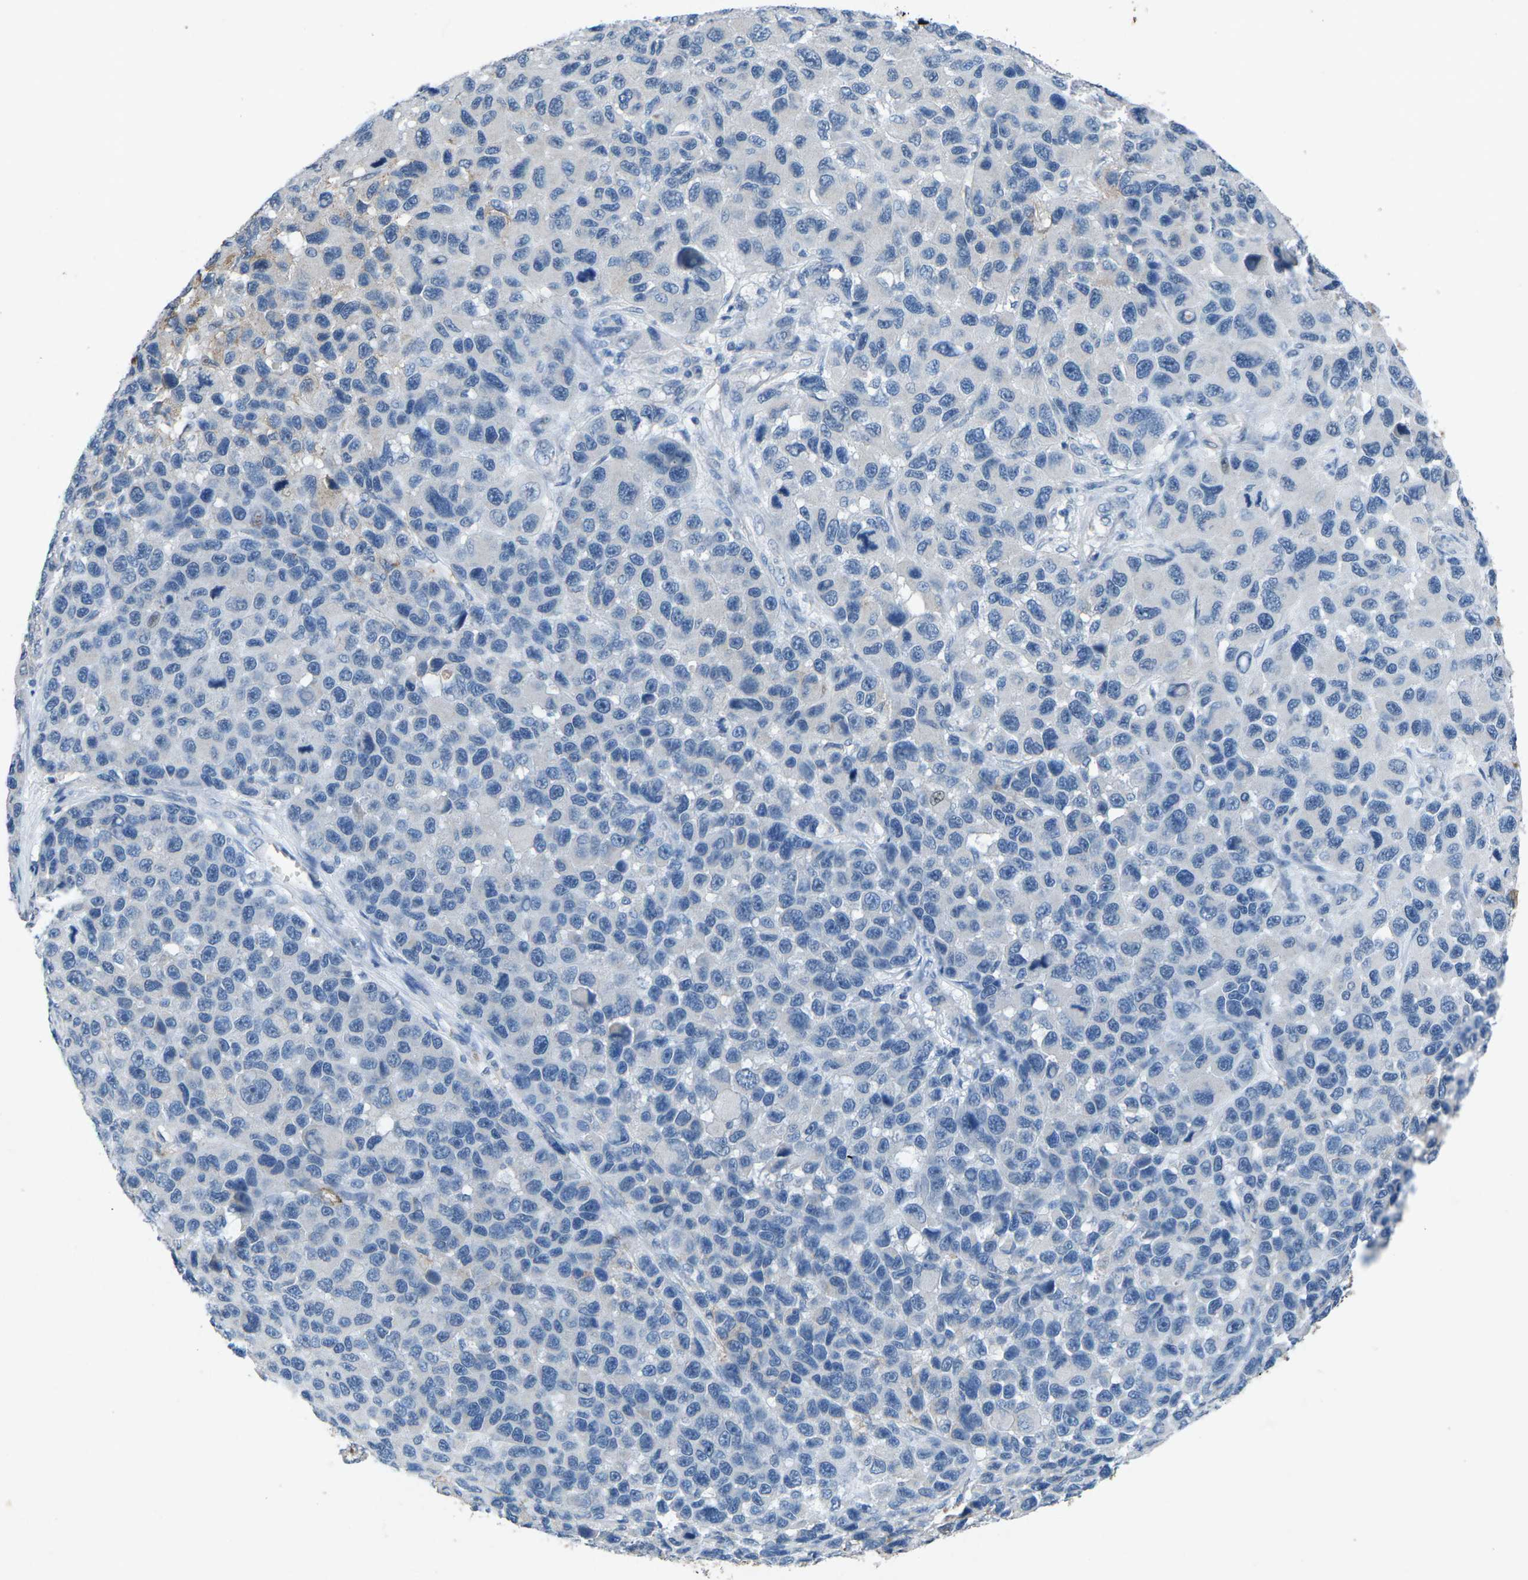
{"staining": {"intensity": "negative", "quantity": "none", "location": "none"}, "tissue": "melanoma", "cell_type": "Tumor cells", "image_type": "cancer", "snomed": [{"axis": "morphology", "description": "Malignant melanoma, NOS"}, {"axis": "topography", "description": "Skin"}], "caption": "A micrograph of melanoma stained for a protein exhibits no brown staining in tumor cells.", "gene": "PLG", "patient": {"sex": "male", "age": 53}}